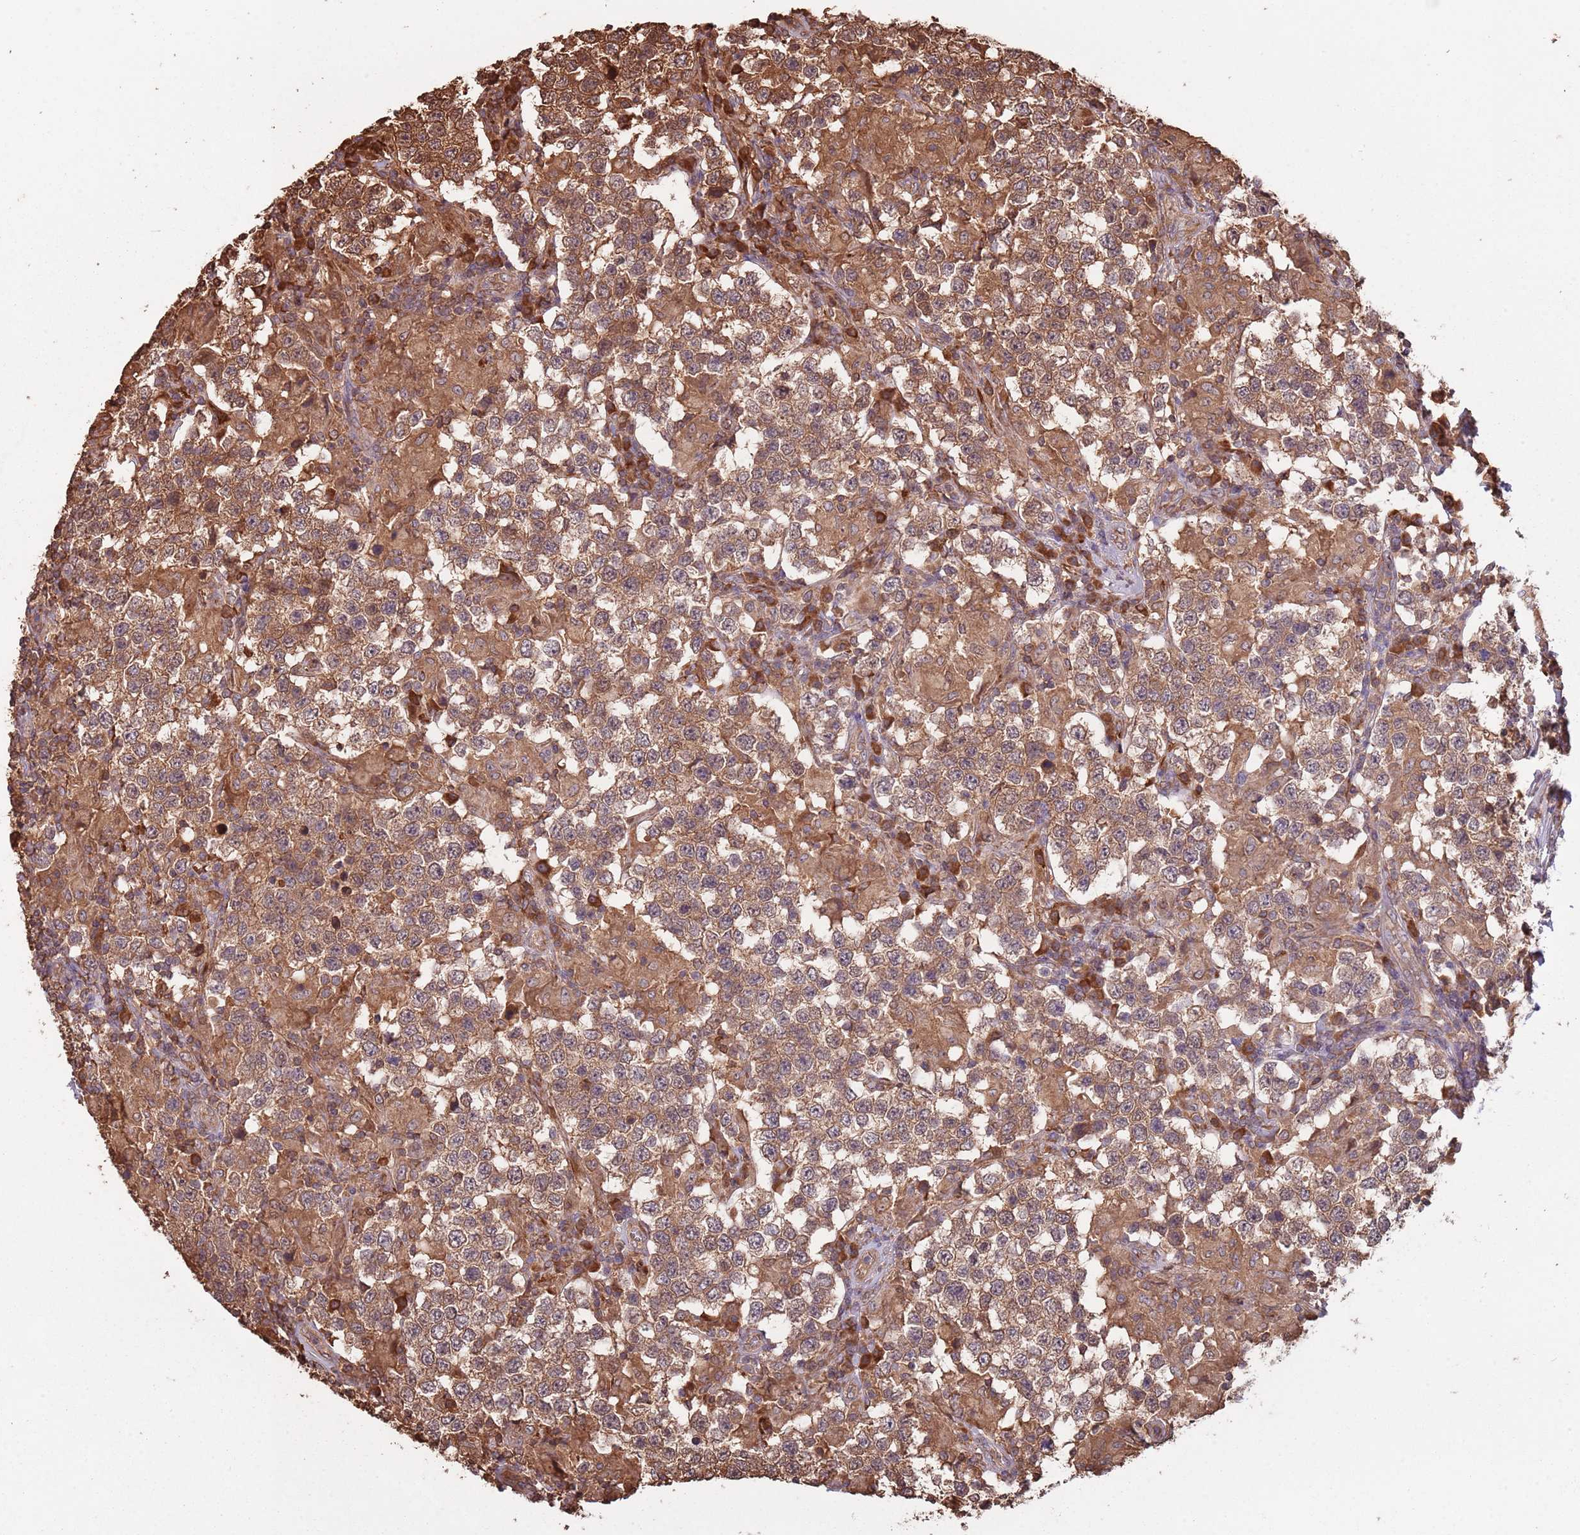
{"staining": {"intensity": "moderate", "quantity": ">75%", "location": "cytoplasmic/membranous"}, "tissue": "testis cancer", "cell_type": "Tumor cells", "image_type": "cancer", "snomed": [{"axis": "morphology", "description": "Seminoma, NOS"}, {"axis": "morphology", "description": "Carcinoma, Embryonal, NOS"}, {"axis": "topography", "description": "Testis"}], "caption": "Immunohistochemistry (IHC) of human testis cancer displays medium levels of moderate cytoplasmic/membranous positivity in approximately >75% of tumor cells.", "gene": "COG4", "patient": {"sex": "male", "age": 41}}